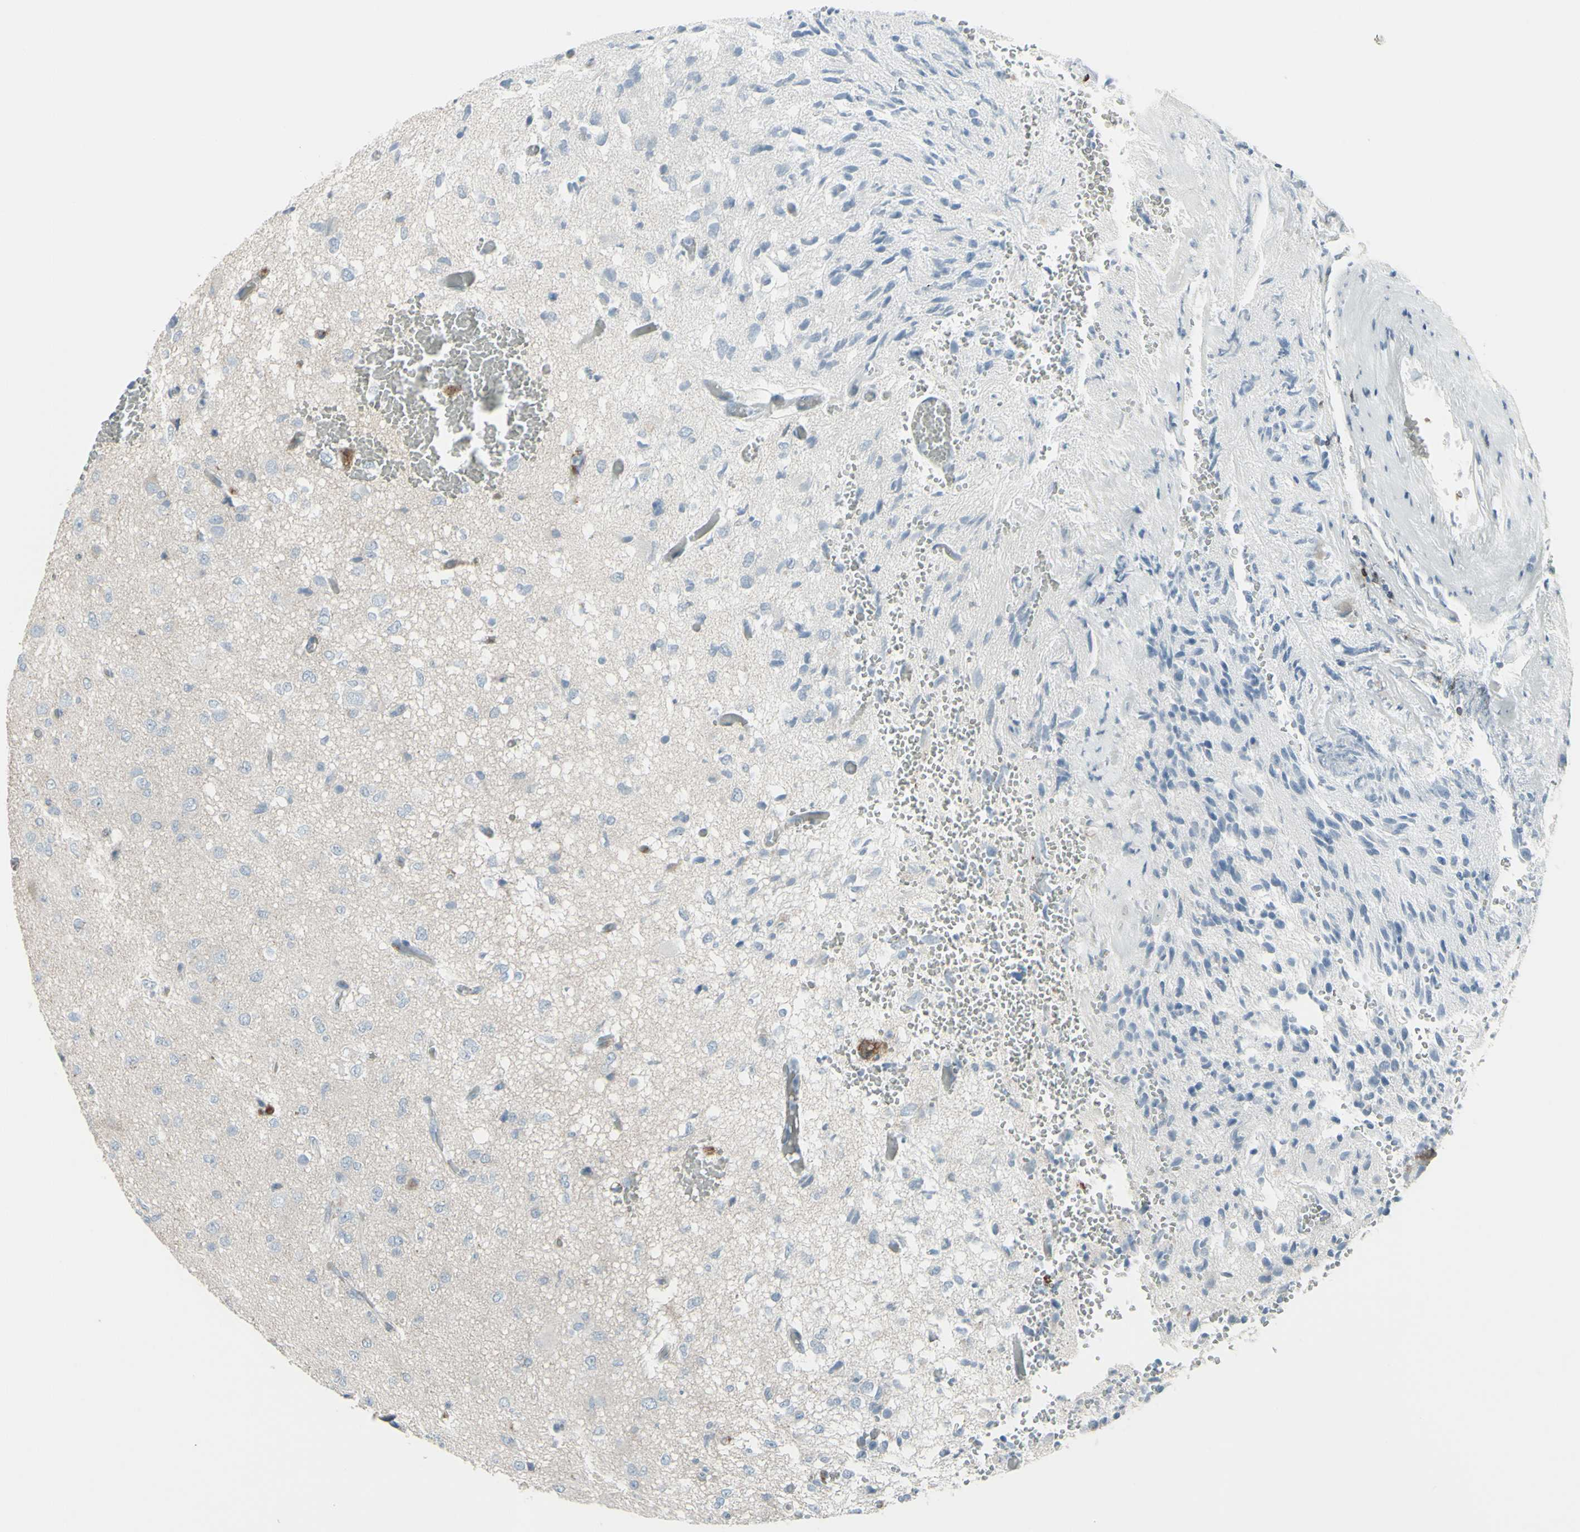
{"staining": {"intensity": "negative", "quantity": "none", "location": "none"}, "tissue": "glioma", "cell_type": "Tumor cells", "image_type": "cancer", "snomed": [{"axis": "morphology", "description": "Glioma, malignant, High grade"}, {"axis": "topography", "description": "pancreas cauda"}], "caption": "Tumor cells show no significant staining in malignant glioma (high-grade). (Immunohistochemistry (ihc), brightfield microscopy, high magnification).", "gene": "CD79B", "patient": {"sex": "male", "age": 60}}